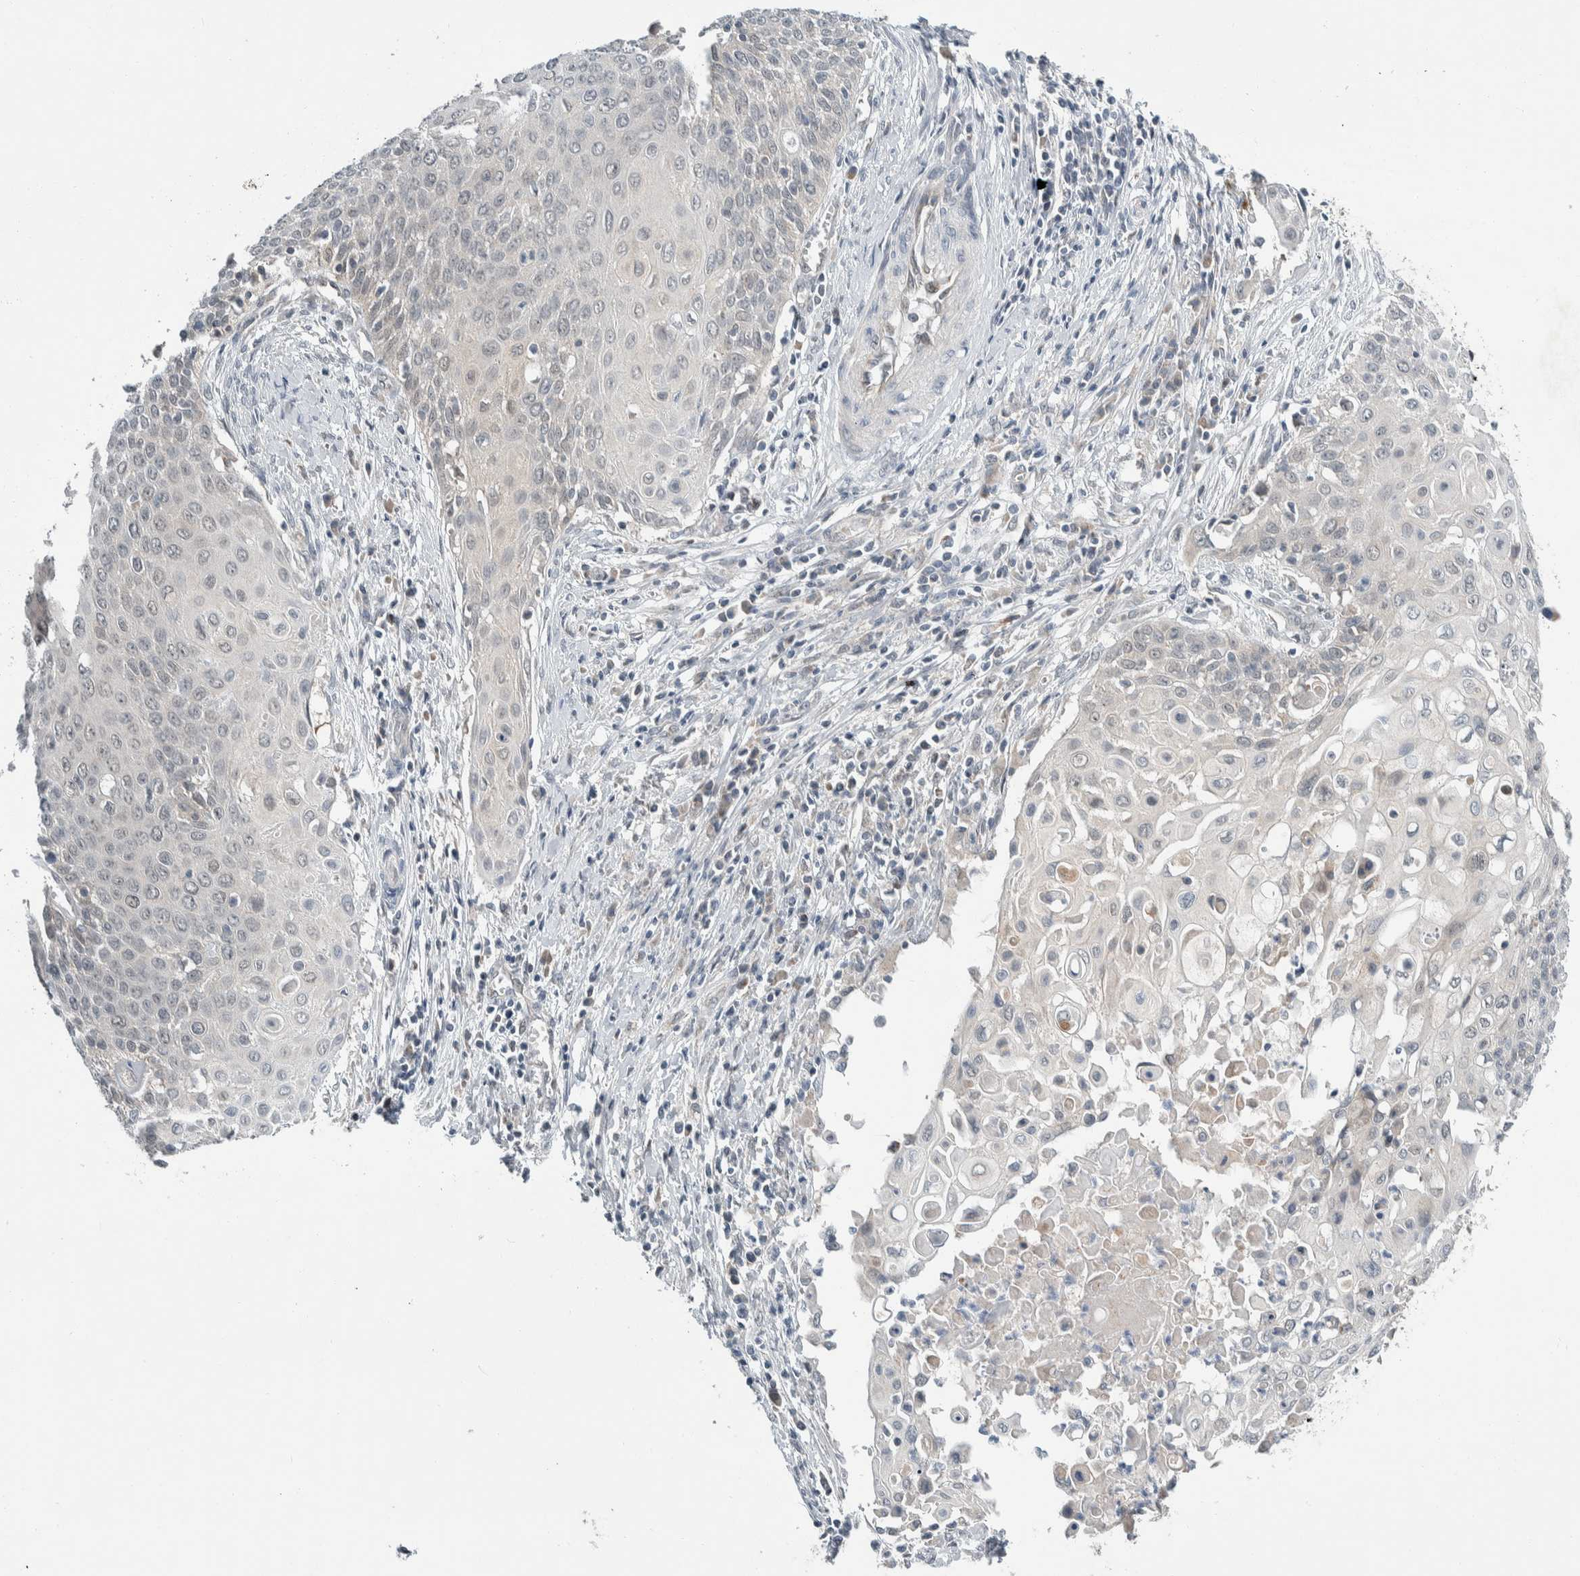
{"staining": {"intensity": "negative", "quantity": "none", "location": "none"}, "tissue": "cervical cancer", "cell_type": "Tumor cells", "image_type": "cancer", "snomed": [{"axis": "morphology", "description": "Squamous cell carcinoma, NOS"}, {"axis": "topography", "description": "Cervix"}], "caption": "Tumor cells show no significant protein staining in squamous cell carcinoma (cervical).", "gene": "SHPK", "patient": {"sex": "female", "age": 39}}